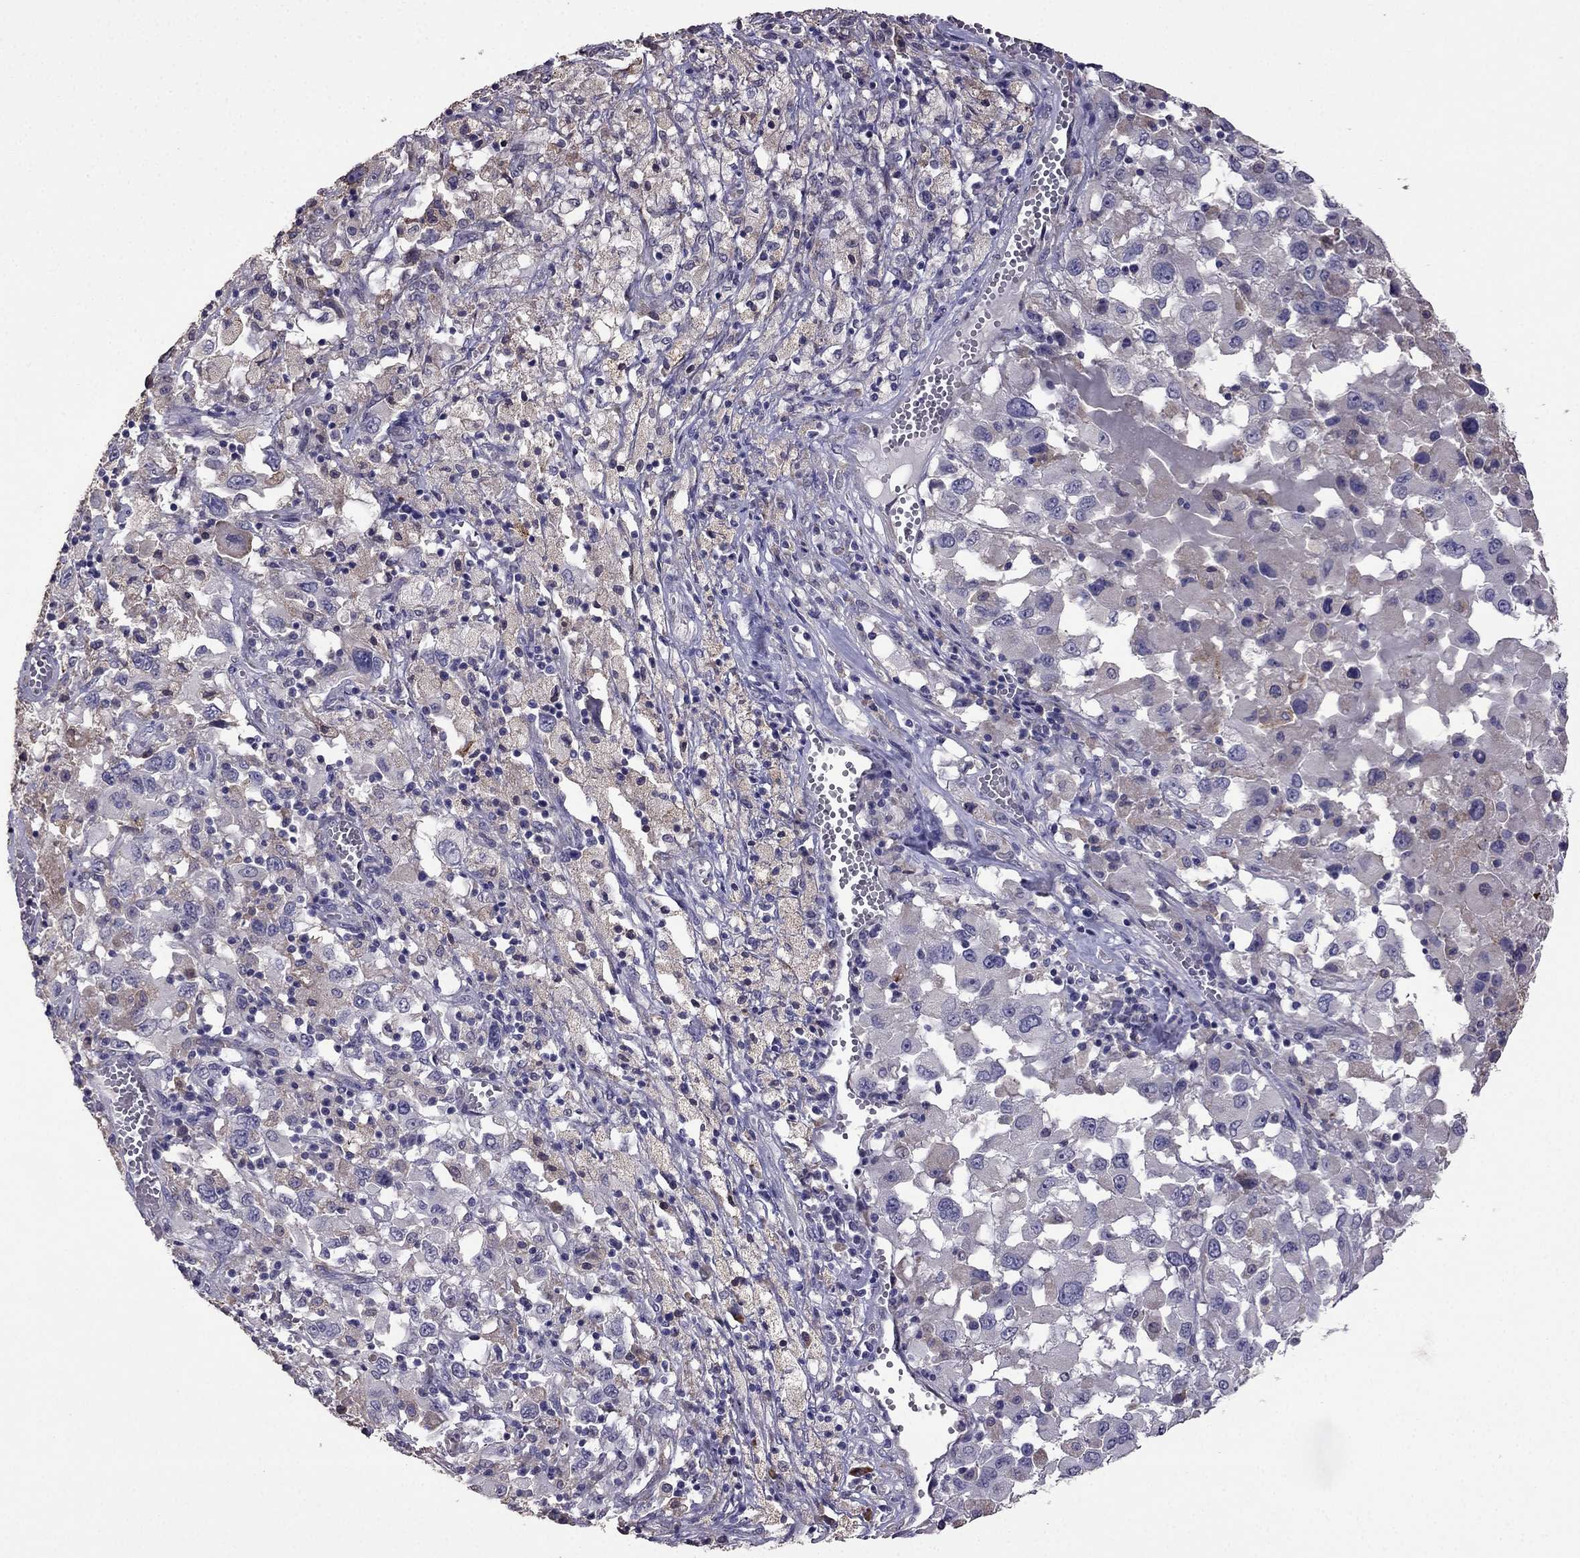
{"staining": {"intensity": "weak", "quantity": "<25%", "location": "cytoplasmic/membranous"}, "tissue": "melanoma", "cell_type": "Tumor cells", "image_type": "cancer", "snomed": [{"axis": "morphology", "description": "Malignant melanoma, Metastatic site"}, {"axis": "topography", "description": "Soft tissue"}], "caption": "Immunohistochemistry of melanoma exhibits no expression in tumor cells.", "gene": "CDH9", "patient": {"sex": "male", "age": 50}}